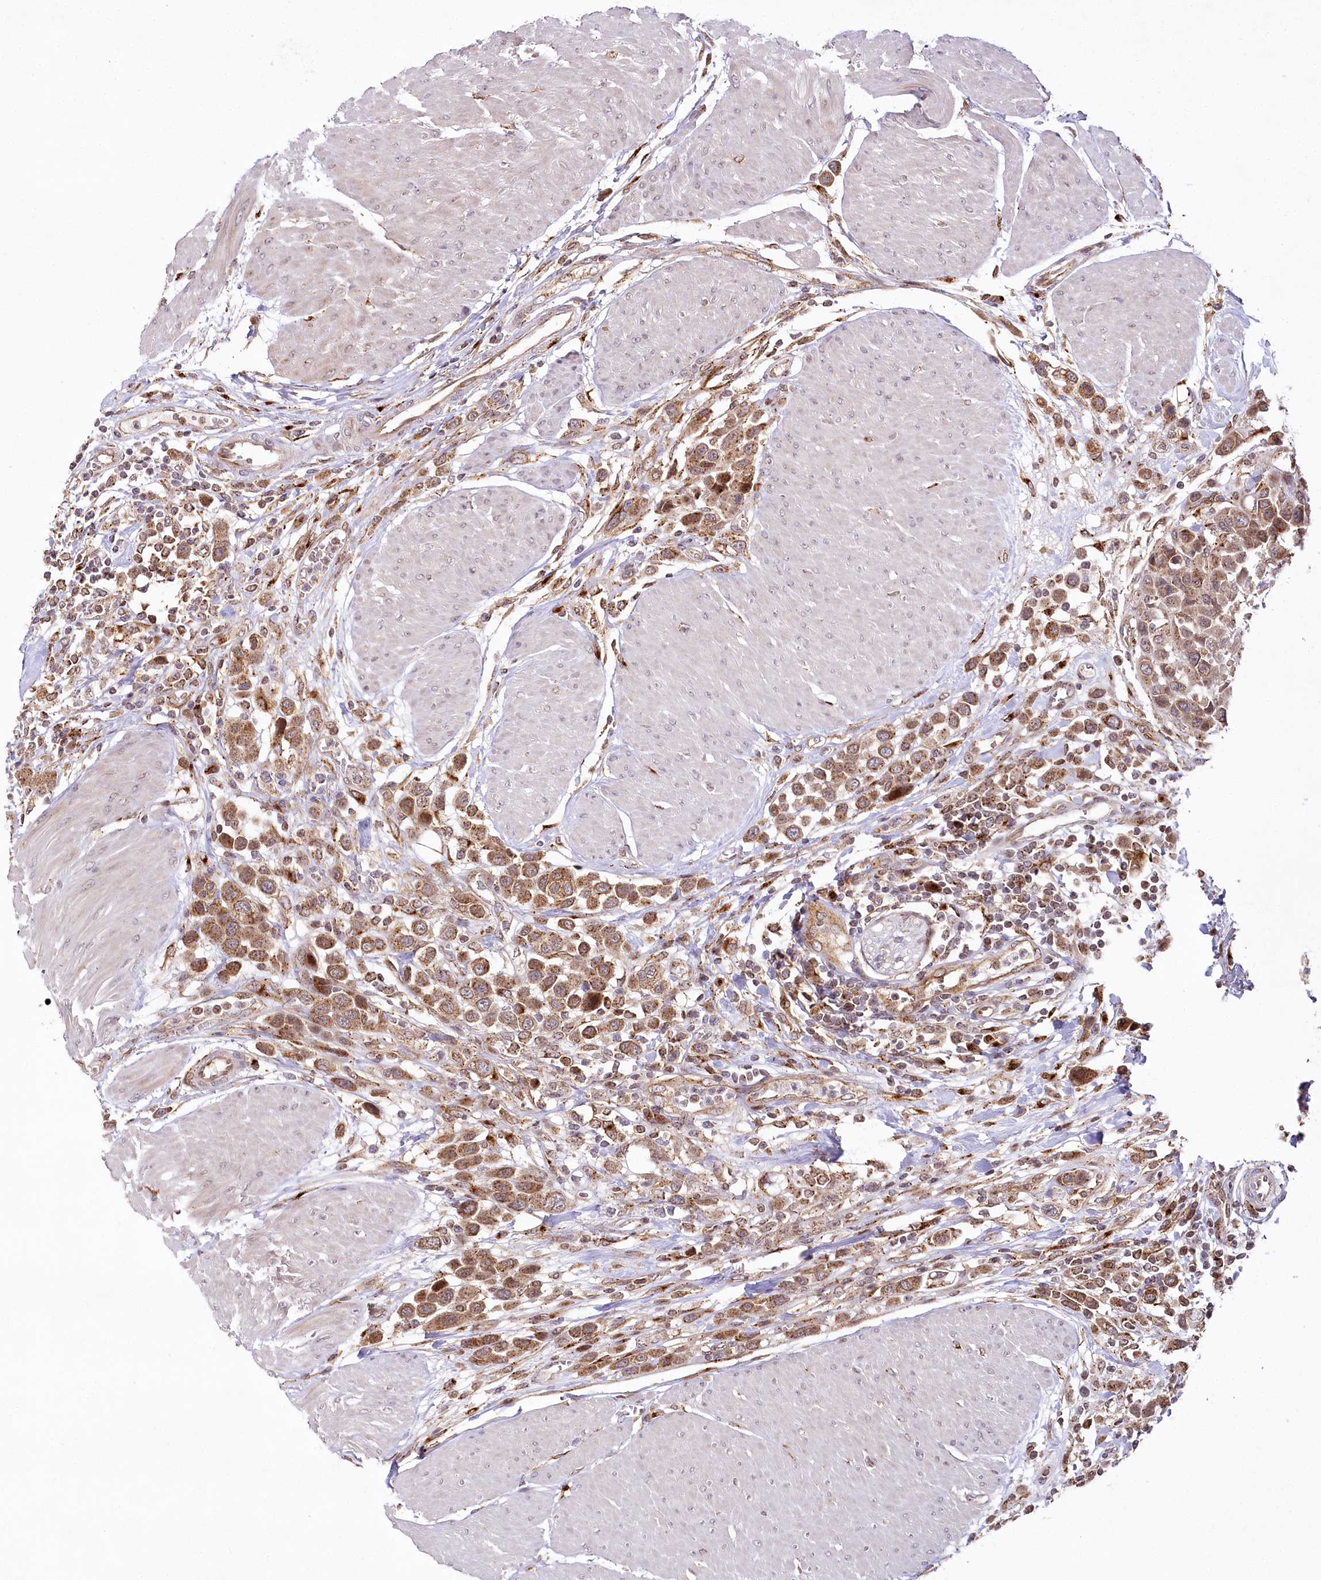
{"staining": {"intensity": "moderate", "quantity": ">75%", "location": "cytoplasmic/membranous"}, "tissue": "urothelial cancer", "cell_type": "Tumor cells", "image_type": "cancer", "snomed": [{"axis": "morphology", "description": "Urothelial carcinoma, High grade"}, {"axis": "topography", "description": "Urinary bladder"}], "caption": "Immunohistochemistry (IHC) image of human urothelial cancer stained for a protein (brown), which shows medium levels of moderate cytoplasmic/membranous staining in about >75% of tumor cells.", "gene": "COPG1", "patient": {"sex": "male", "age": 50}}